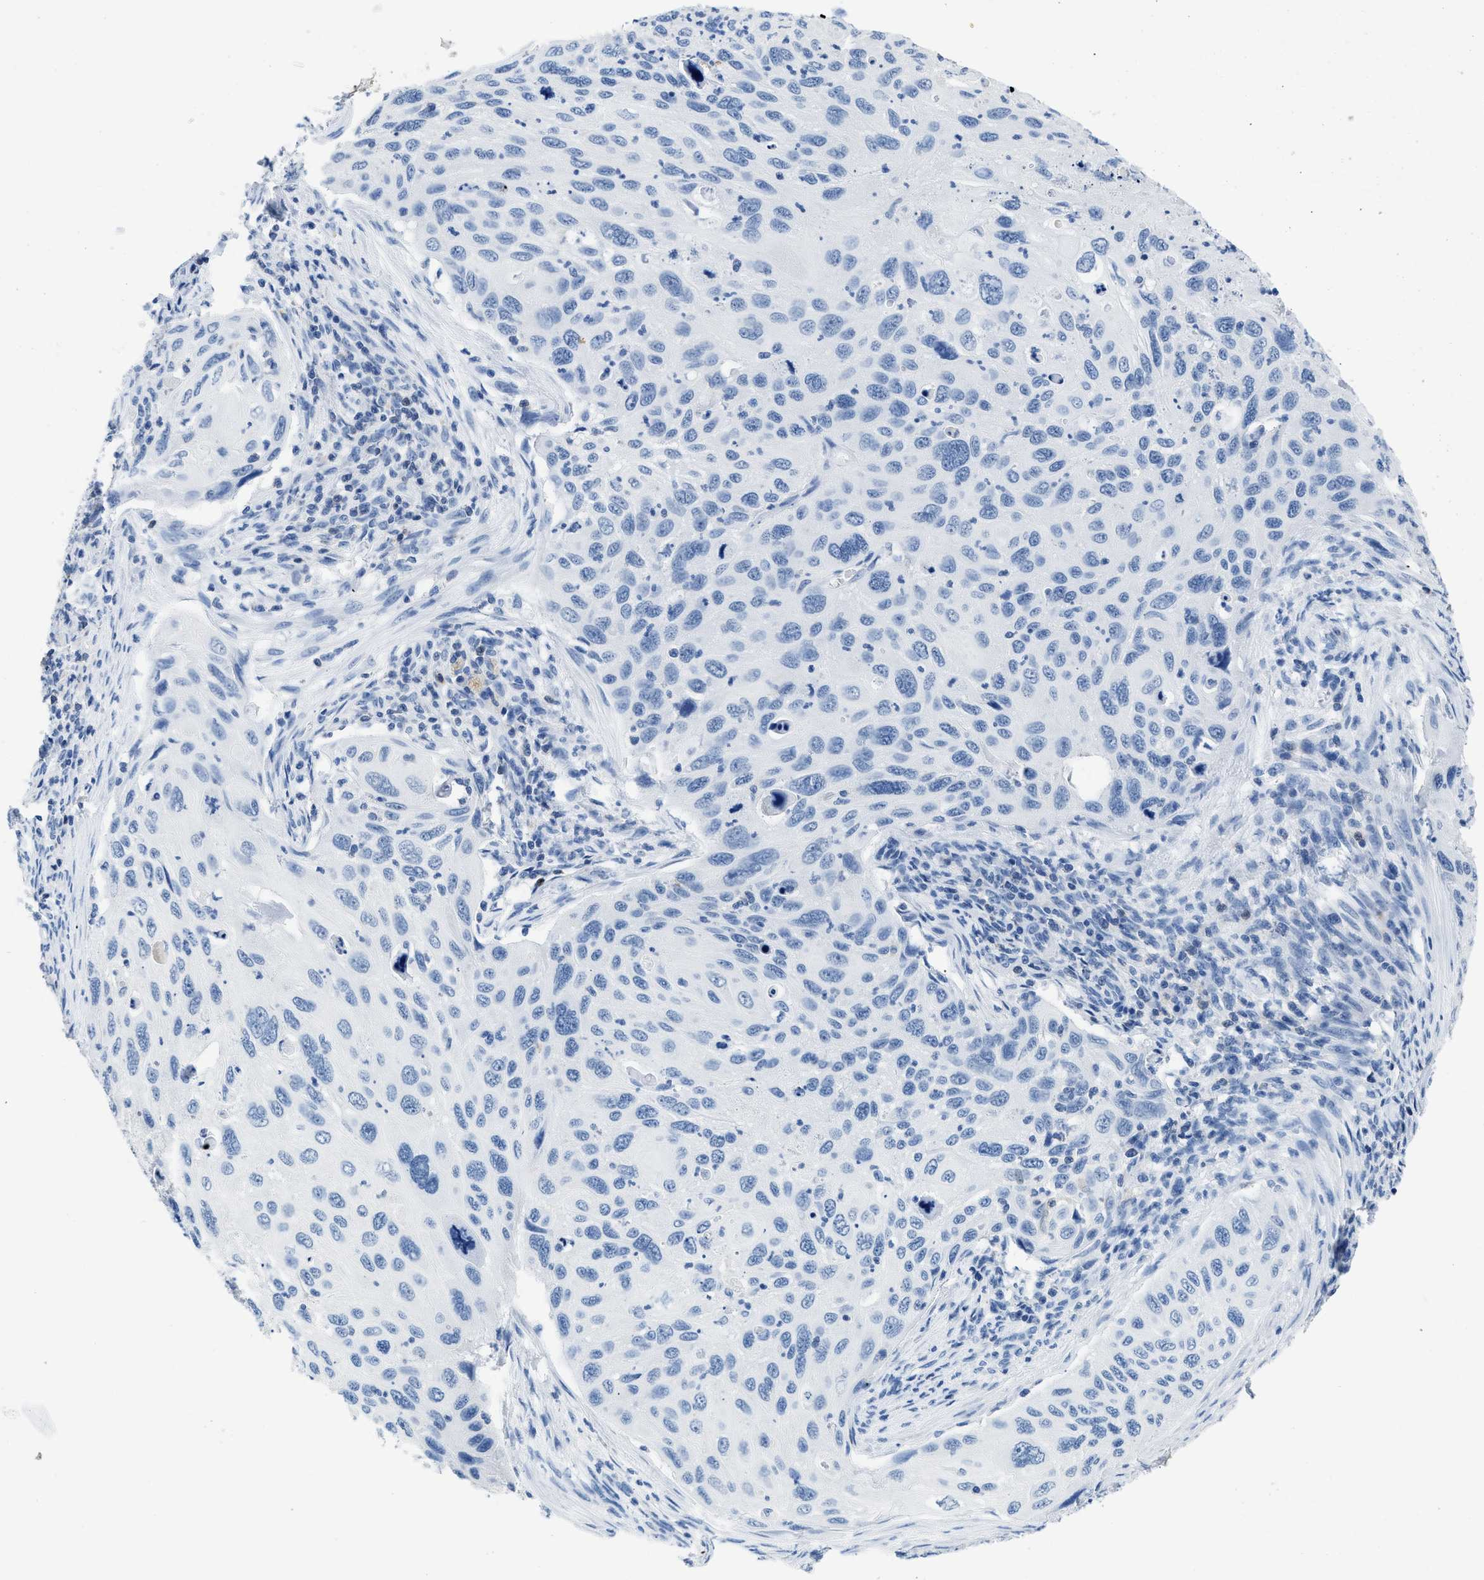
{"staining": {"intensity": "negative", "quantity": "none", "location": "none"}, "tissue": "cervical cancer", "cell_type": "Tumor cells", "image_type": "cancer", "snomed": [{"axis": "morphology", "description": "Squamous cell carcinoma, NOS"}, {"axis": "topography", "description": "Cervix"}], "caption": "This is an IHC image of human cervical cancer (squamous cell carcinoma). There is no positivity in tumor cells.", "gene": "NFATC2", "patient": {"sex": "female", "age": 70}}